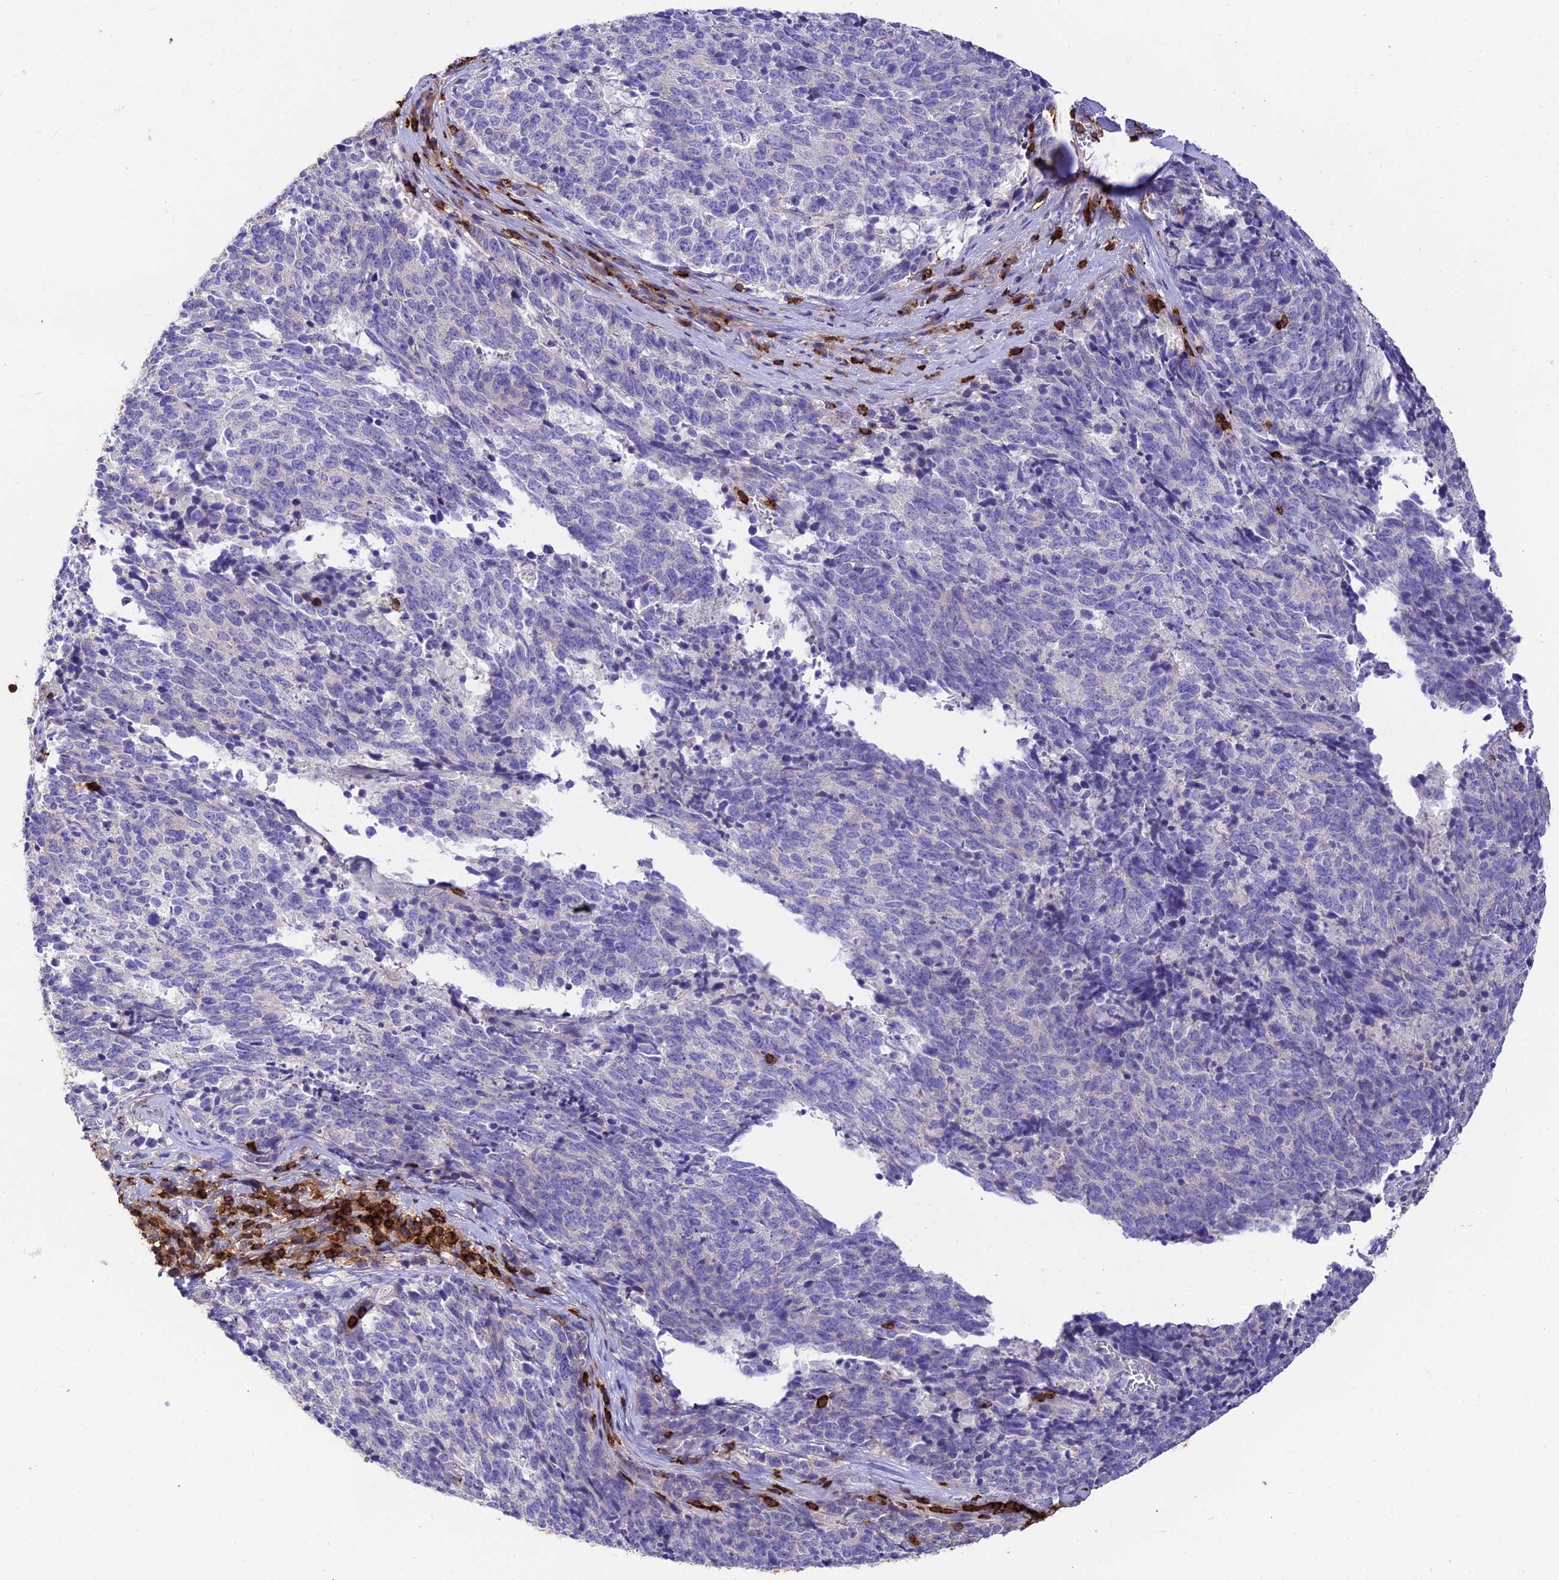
{"staining": {"intensity": "negative", "quantity": "none", "location": "none"}, "tissue": "cervical cancer", "cell_type": "Tumor cells", "image_type": "cancer", "snomed": [{"axis": "morphology", "description": "Squamous cell carcinoma, NOS"}, {"axis": "topography", "description": "Cervix"}], "caption": "Immunohistochemistry micrograph of neoplastic tissue: cervical squamous cell carcinoma stained with DAB (3,3'-diaminobenzidine) shows no significant protein expression in tumor cells.", "gene": "PTPRCAP", "patient": {"sex": "female", "age": 29}}